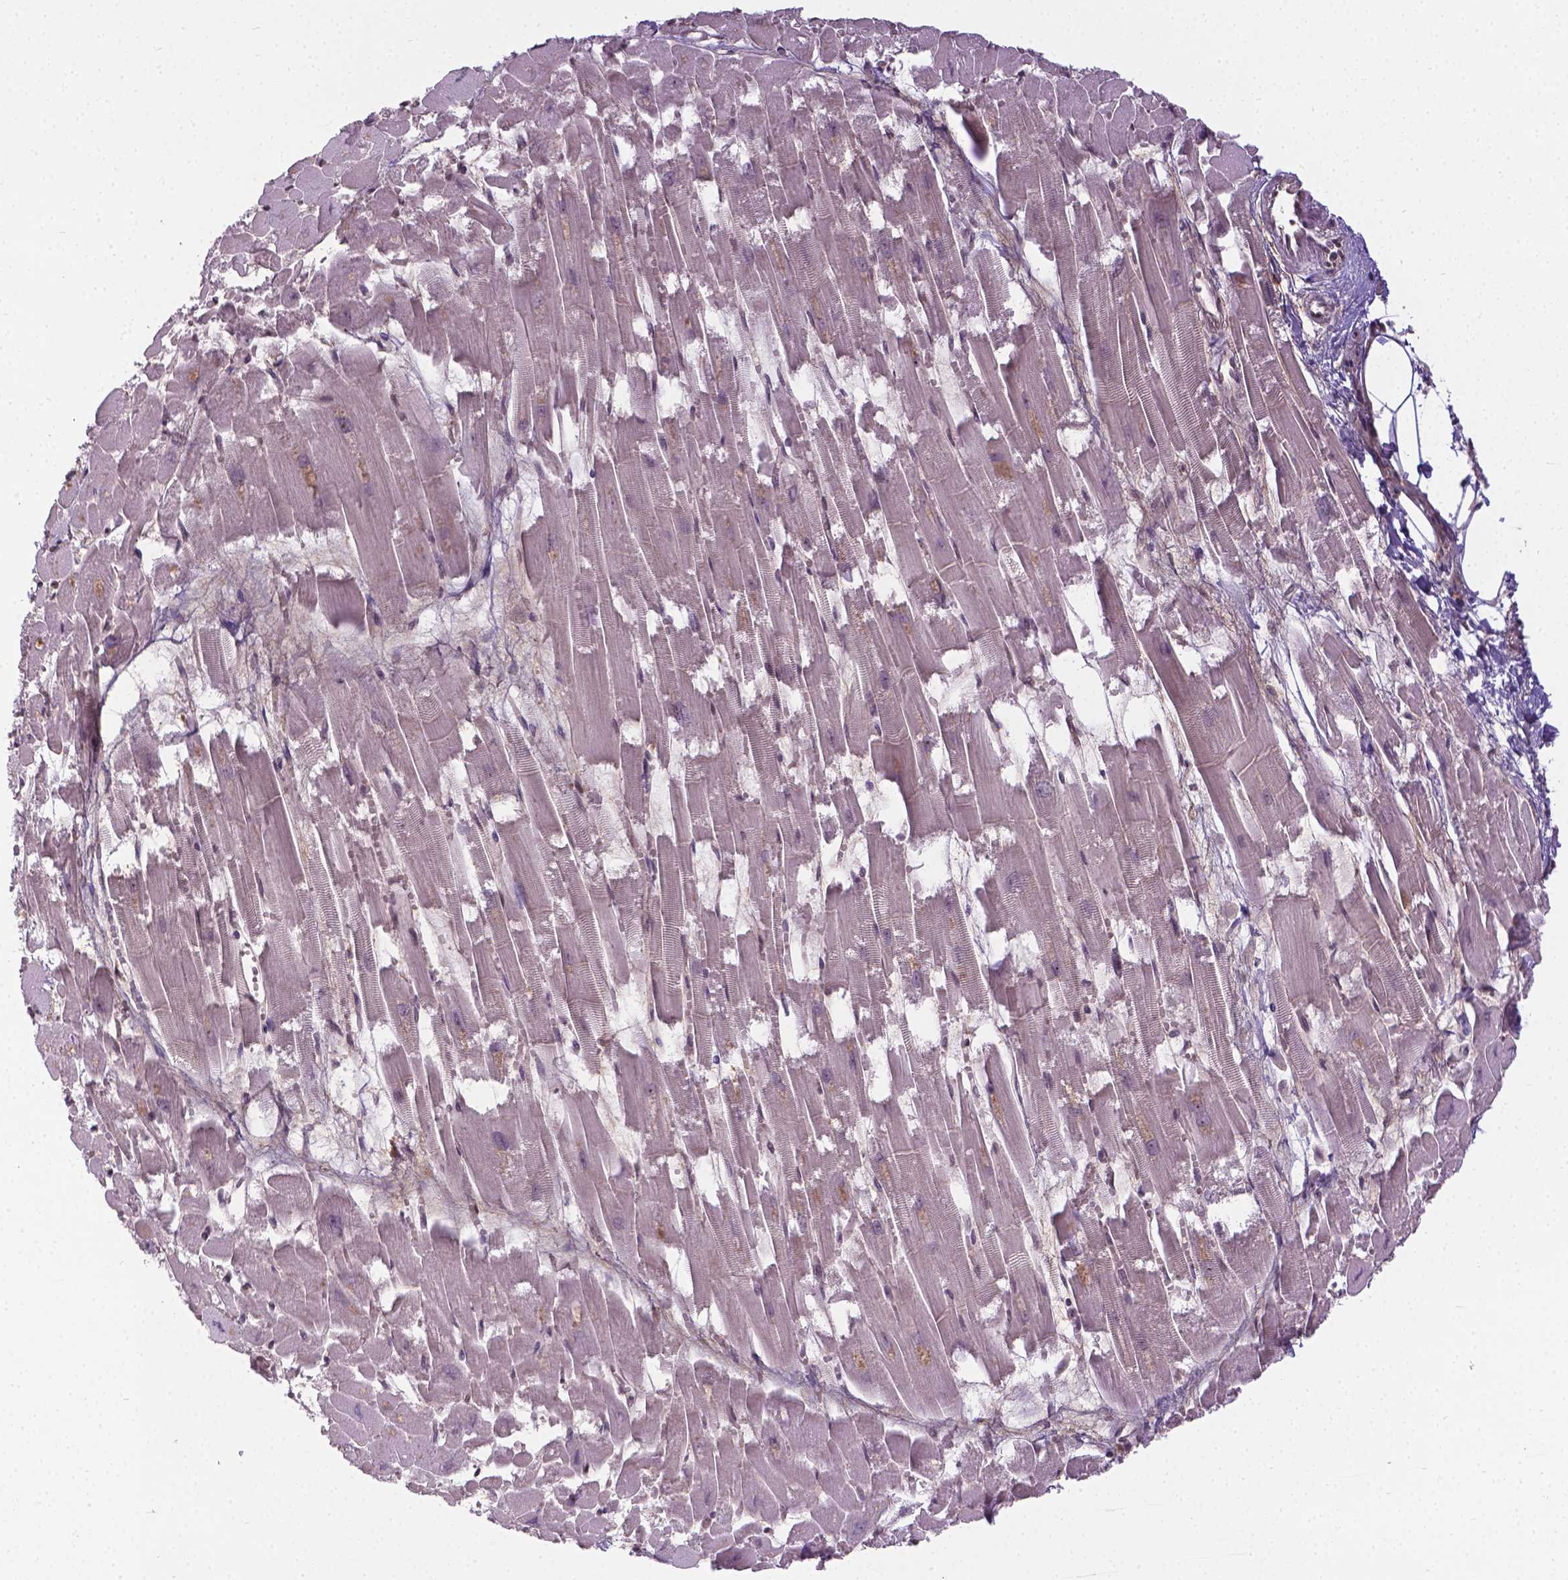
{"staining": {"intensity": "moderate", "quantity": "<25%", "location": "nuclear"}, "tissue": "heart muscle", "cell_type": "Cardiomyocytes", "image_type": "normal", "snomed": [{"axis": "morphology", "description": "Normal tissue, NOS"}, {"axis": "topography", "description": "Heart"}], "caption": "Benign heart muscle exhibits moderate nuclear positivity in approximately <25% of cardiomyocytes.", "gene": "ANKRD54", "patient": {"sex": "female", "age": 52}}